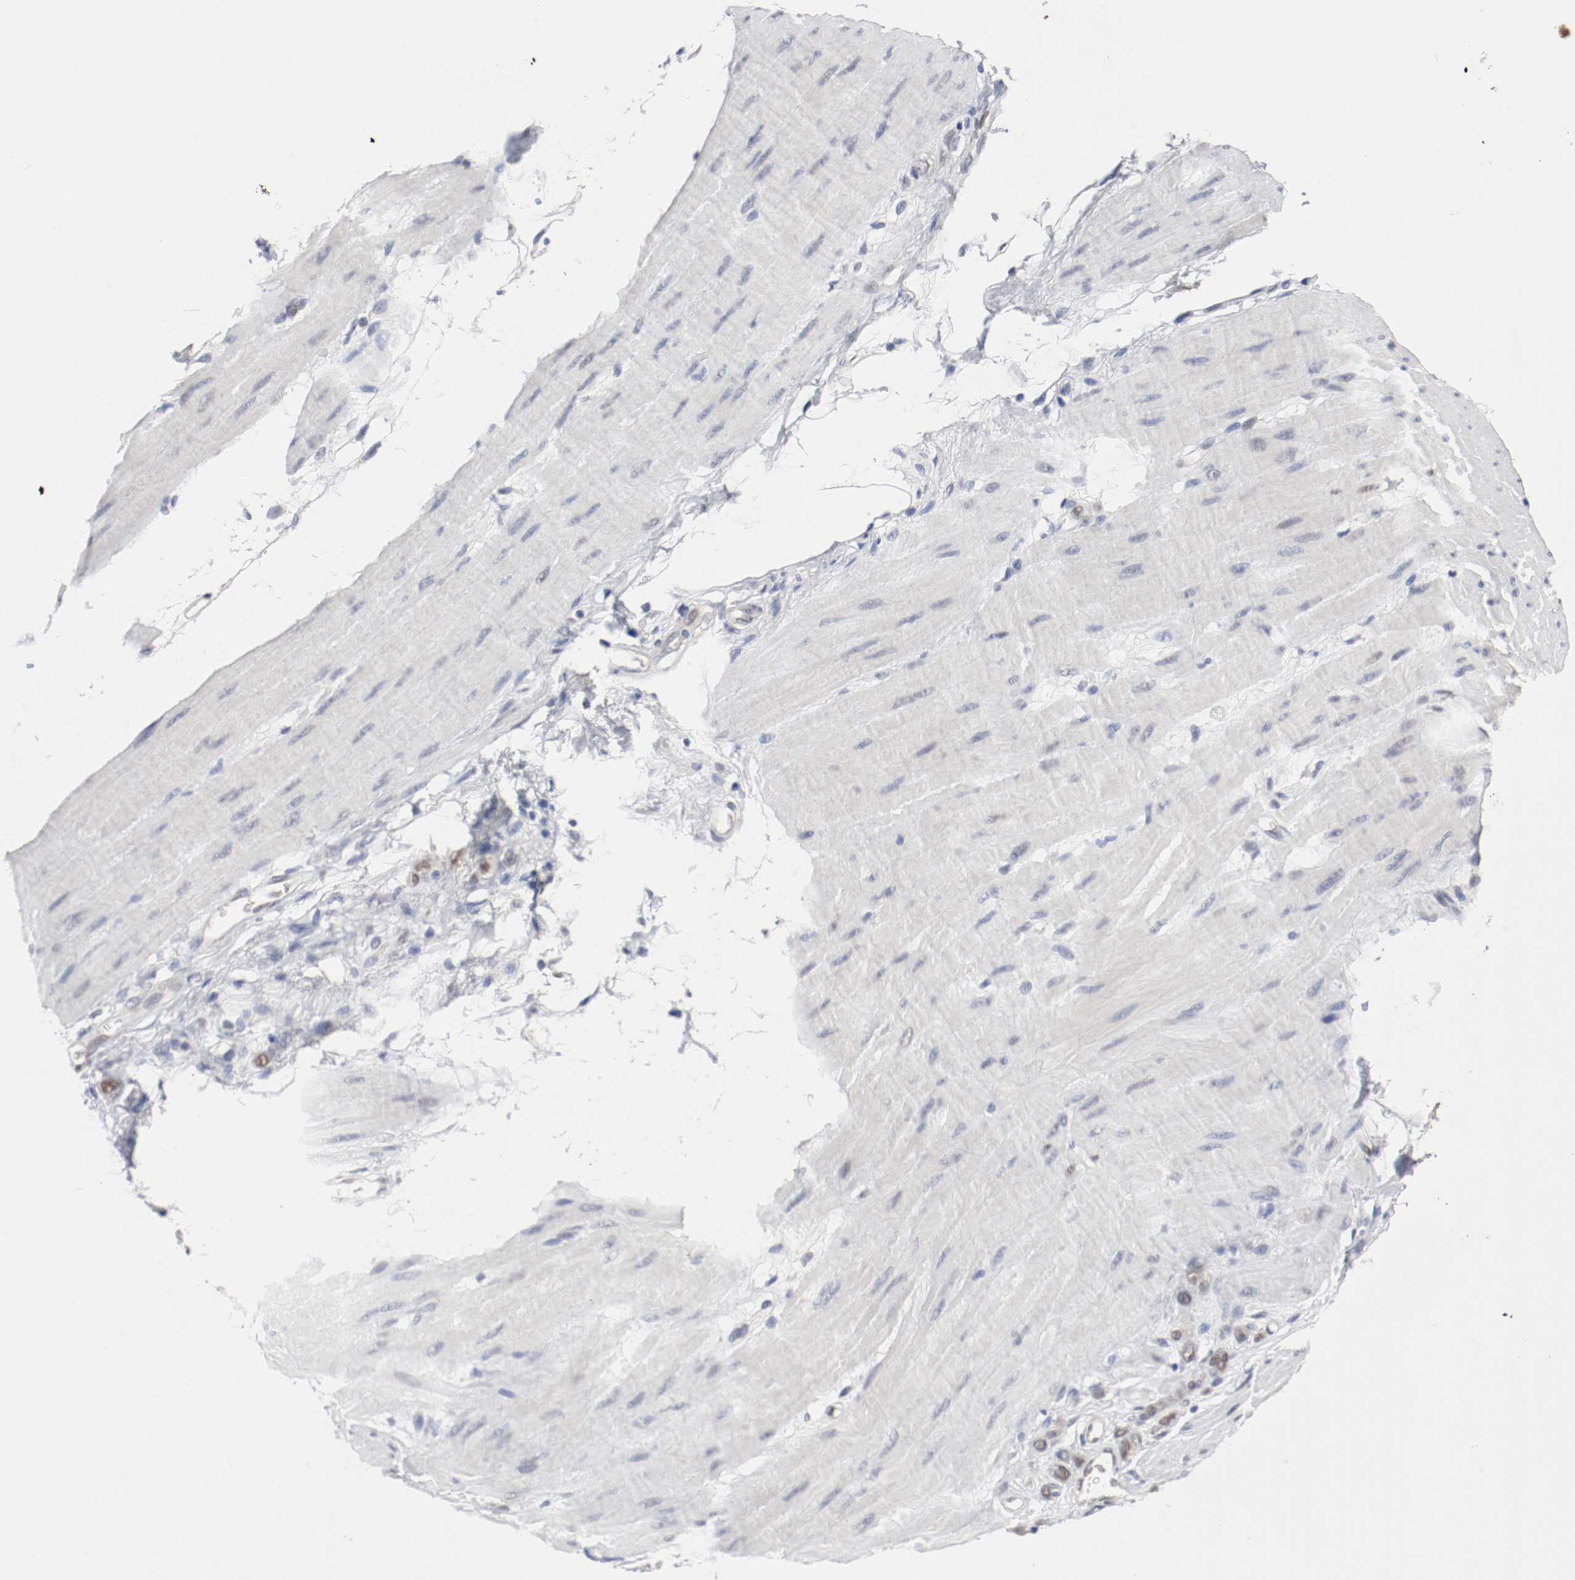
{"staining": {"intensity": "moderate", "quantity": ">75%", "location": "nuclear"}, "tissue": "stomach cancer", "cell_type": "Tumor cells", "image_type": "cancer", "snomed": [{"axis": "morphology", "description": "Adenocarcinoma, NOS"}, {"axis": "topography", "description": "Stomach"}], "caption": "Protein analysis of adenocarcinoma (stomach) tissue displays moderate nuclear staining in approximately >75% of tumor cells. (DAB (3,3'-diaminobenzidine) IHC, brown staining for protein, blue staining for nuclei).", "gene": "FOSL2", "patient": {"sex": "male", "age": 82}}